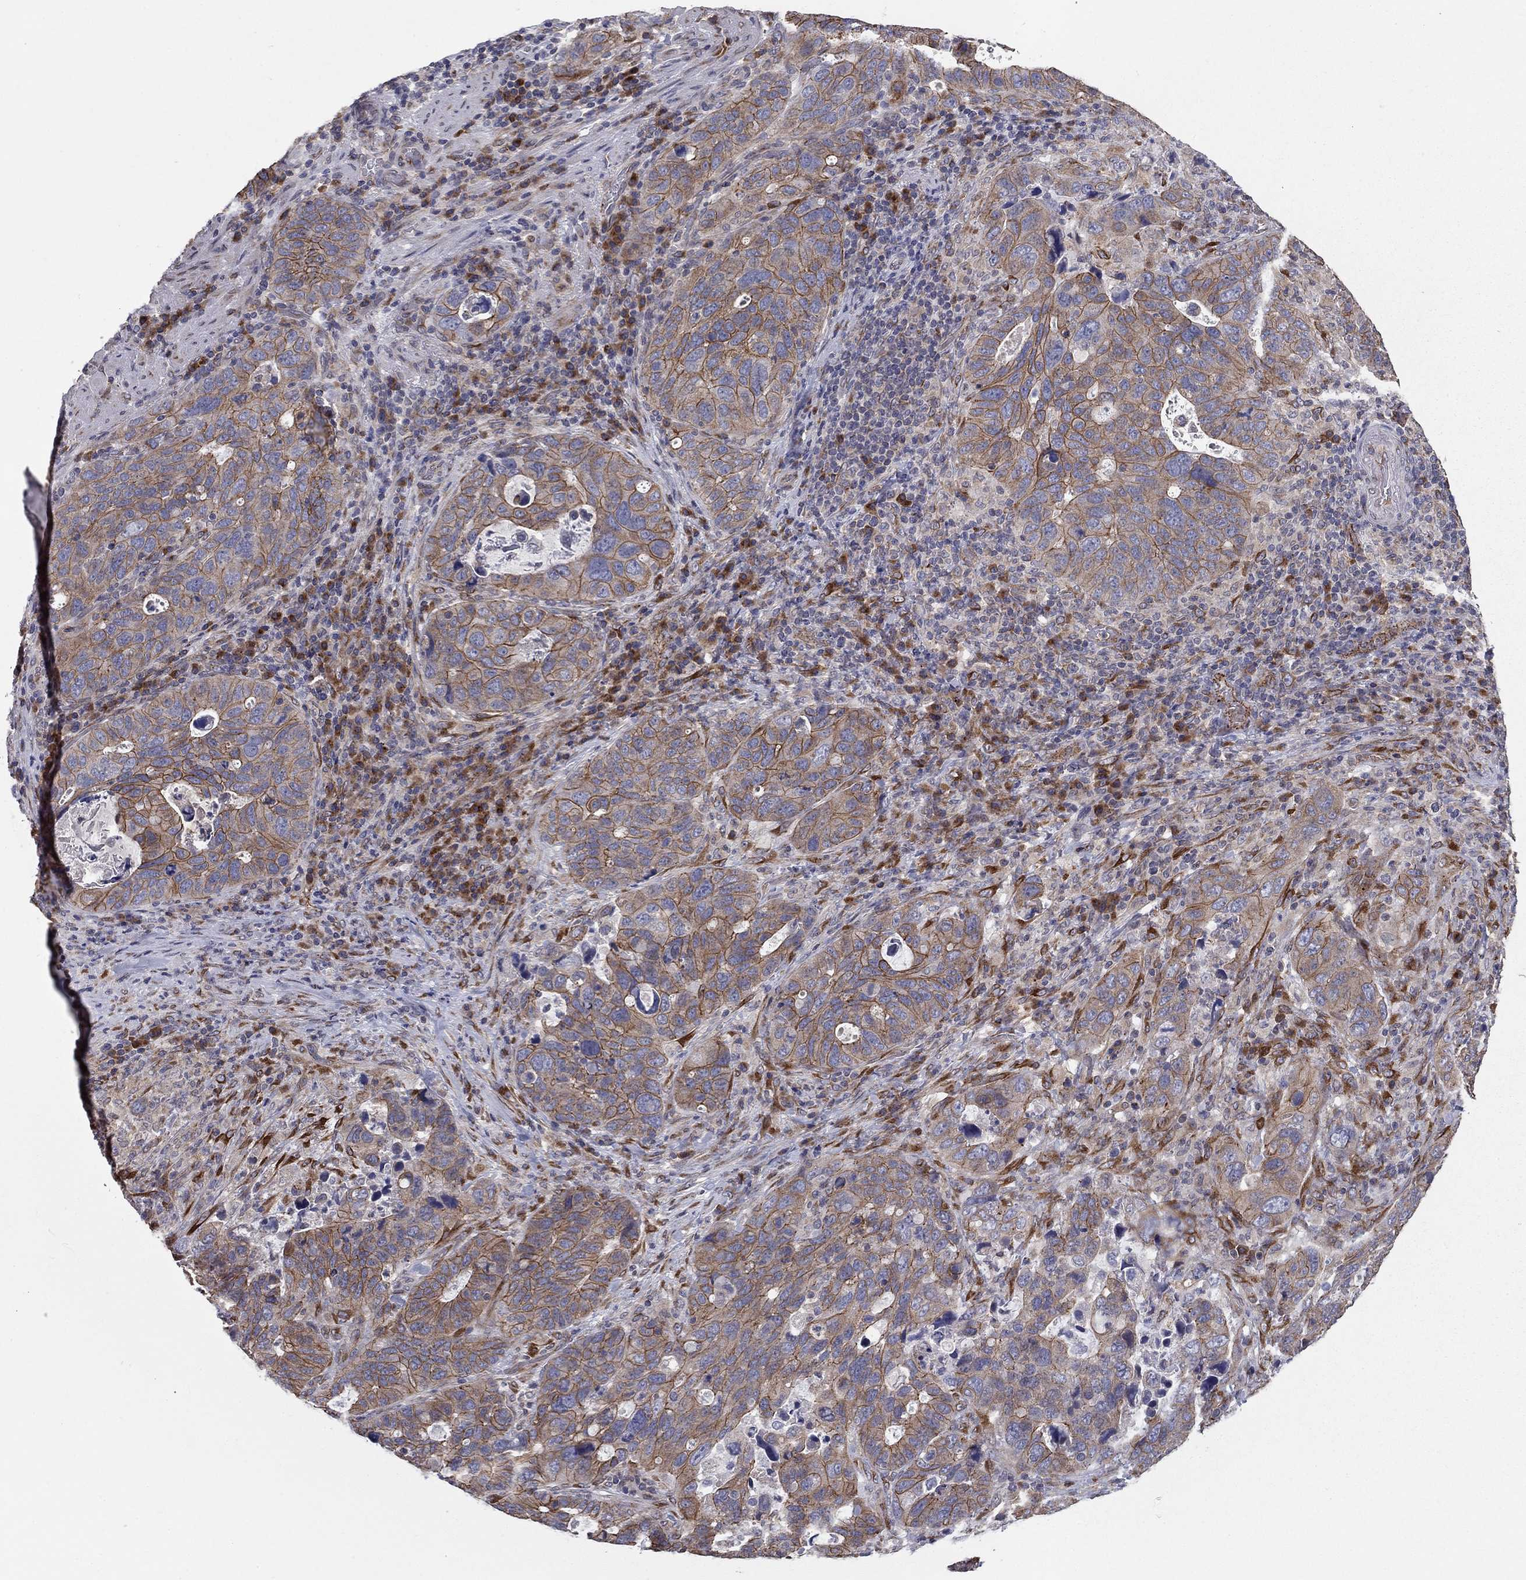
{"staining": {"intensity": "strong", "quantity": "25%-75%", "location": "cytoplasmic/membranous"}, "tissue": "stomach cancer", "cell_type": "Tumor cells", "image_type": "cancer", "snomed": [{"axis": "morphology", "description": "Adenocarcinoma, NOS"}, {"axis": "topography", "description": "Stomach"}], "caption": "Stomach cancer was stained to show a protein in brown. There is high levels of strong cytoplasmic/membranous expression in about 25%-75% of tumor cells. The staining was performed using DAB (3,3'-diaminobenzidine) to visualize the protein expression in brown, while the nuclei were stained in blue with hematoxylin (Magnification: 20x).", "gene": "YIF1A", "patient": {"sex": "male", "age": 54}}